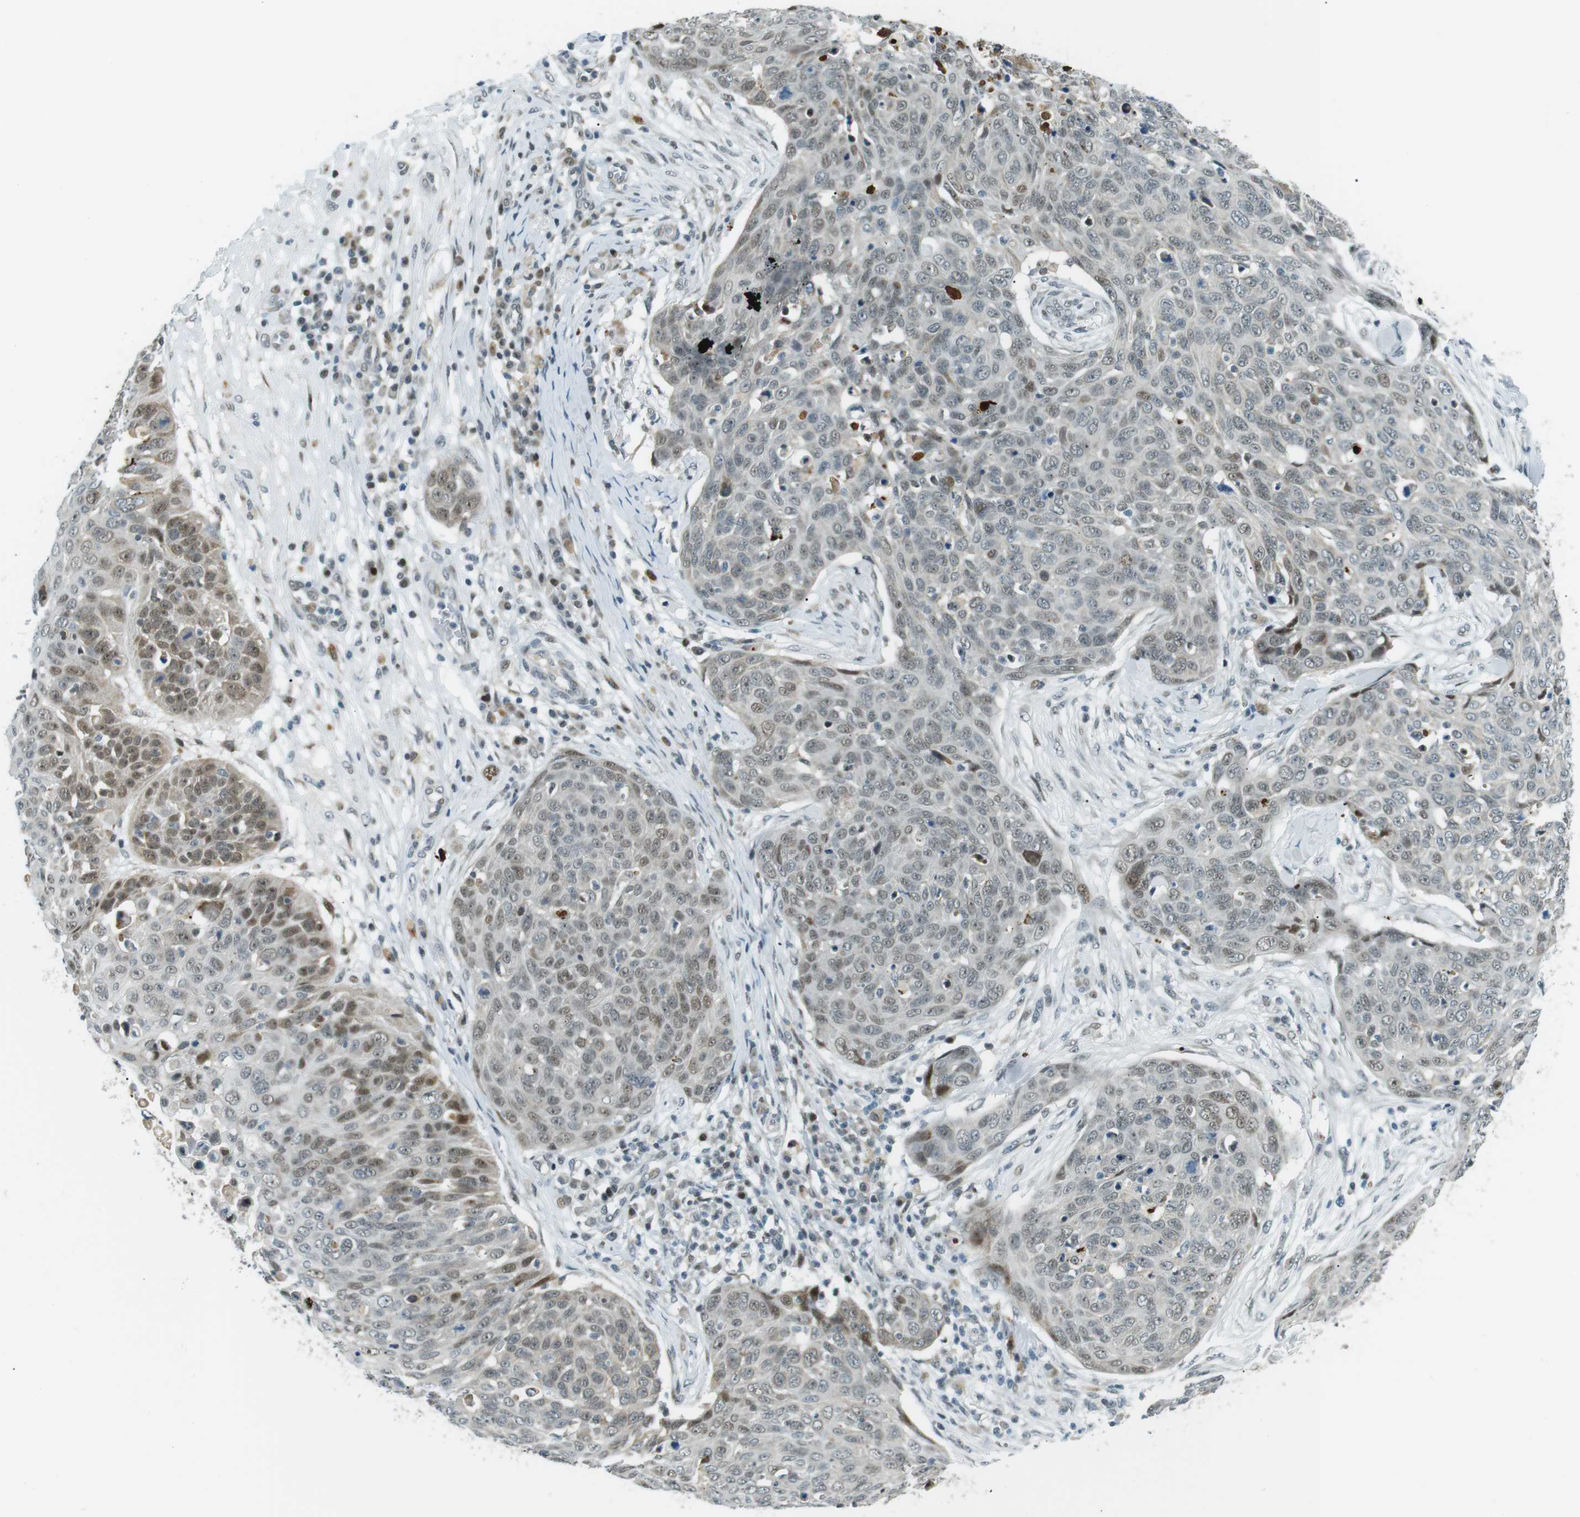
{"staining": {"intensity": "weak", "quantity": ">75%", "location": "nuclear"}, "tissue": "skin cancer", "cell_type": "Tumor cells", "image_type": "cancer", "snomed": [{"axis": "morphology", "description": "Squamous cell carcinoma in situ, NOS"}, {"axis": "morphology", "description": "Squamous cell carcinoma, NOS"}, {"axis": "topography", "description": "Skin"}], "caption": "Immunohistochemical staining of human skin cancer (squamous cell carcinoma) shows low levels of weak nuclear protein staining in approximately >75% of tumor cells.", "gene": "PJA1", "patient": {"sex": "male", "age": 93}}